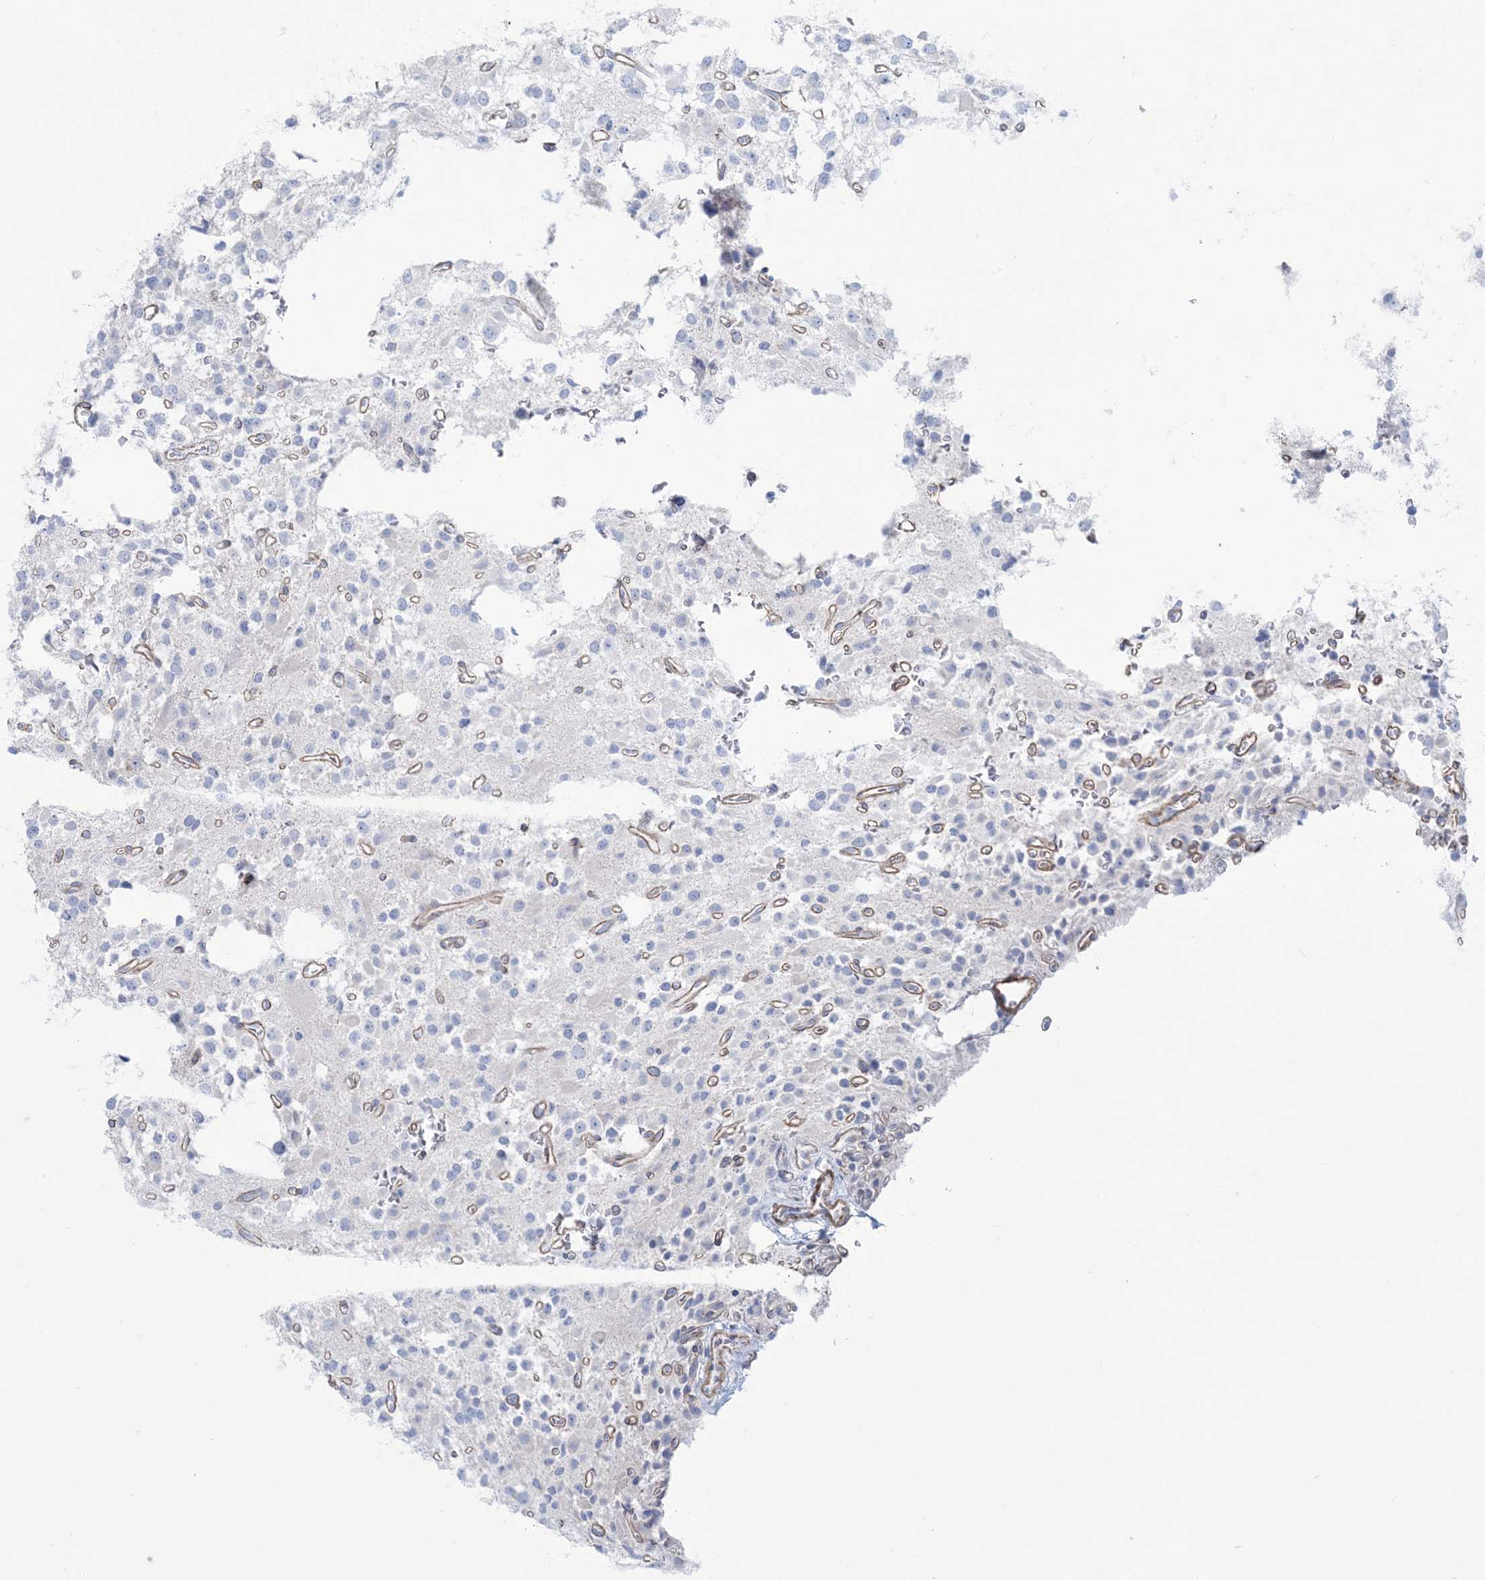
{"staining": {"intensity": "negative", "quantity": "none", "location": "none"}, "tissue": "glioma", "cell_type": "Tumor cells", "image_type": "cancer", "snomed": [{"axis": "morphology", "description": "Glioma, malignant, High grade"}, {"axis": "topography", "description": "Brain"}], "caption": "This is a photomicrograph of immunohistochemistry (IHC) staining of high-grade glioma (malignant), which shows no staining in tumor cells.", "gene": "AGXT", "patient": {"sex": "female", "age": 62}}